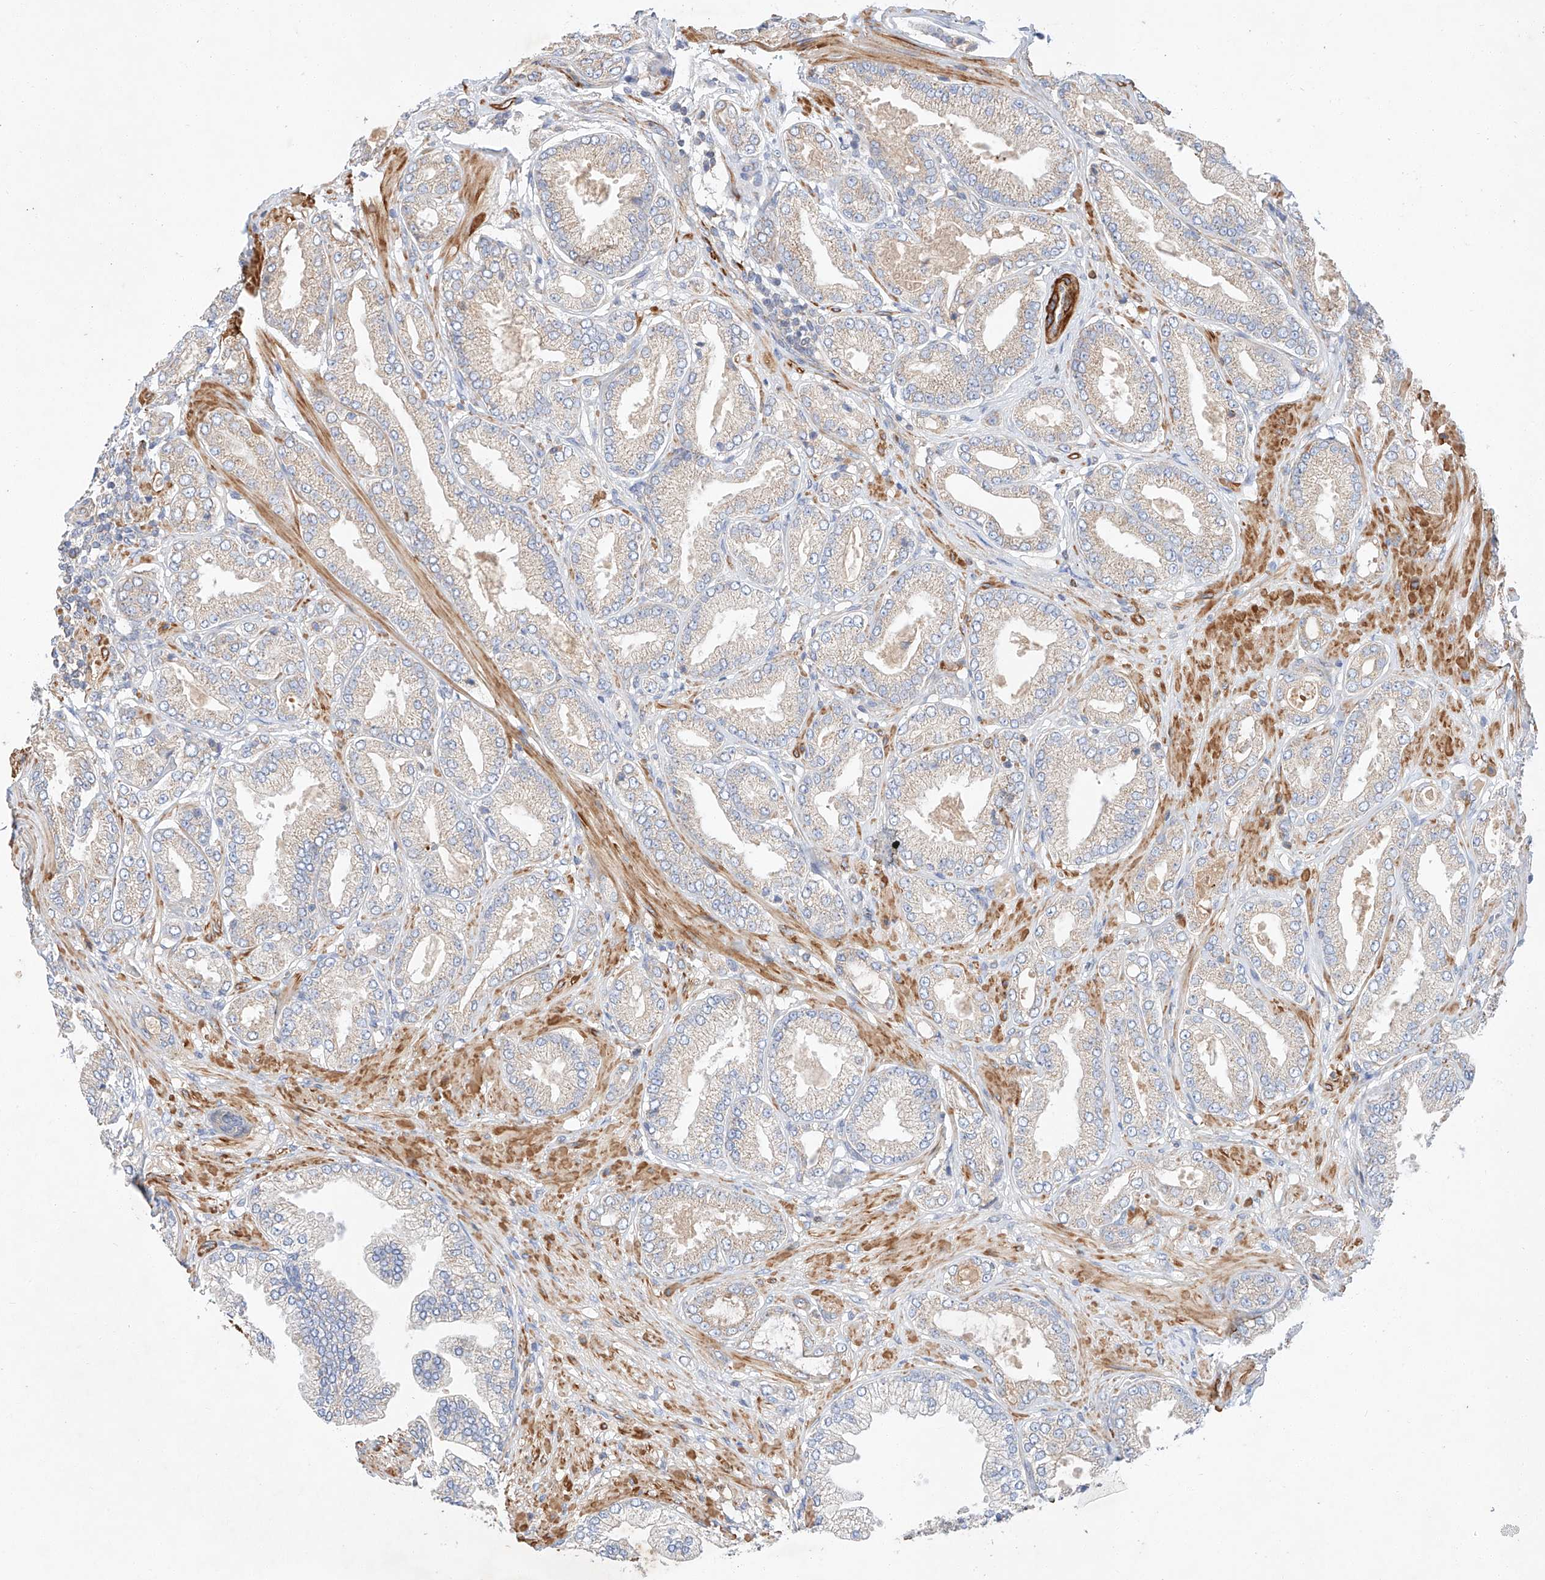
{"staining": {"intensity": "weak", "quantity": "25%-75%", "location": "cytoplasmic/membranous"}, "tissue": "prostate cancer", "cell_type": "Tumor cells", "image_type": "cancer", "snomed": [{"axis": "morphology", "description": "Adenocarcinoma, Low grade"}, {"axis": "topography", "description": "Prostate"}], "caption": "Weak cytoplasmic/membranous positivity is identified in approximately 25%-75% of tumor cells in prostate low-grade adenocarcinoma.", "gene": "C6orf118", "patient": {"sex": "male", "age": 63}}